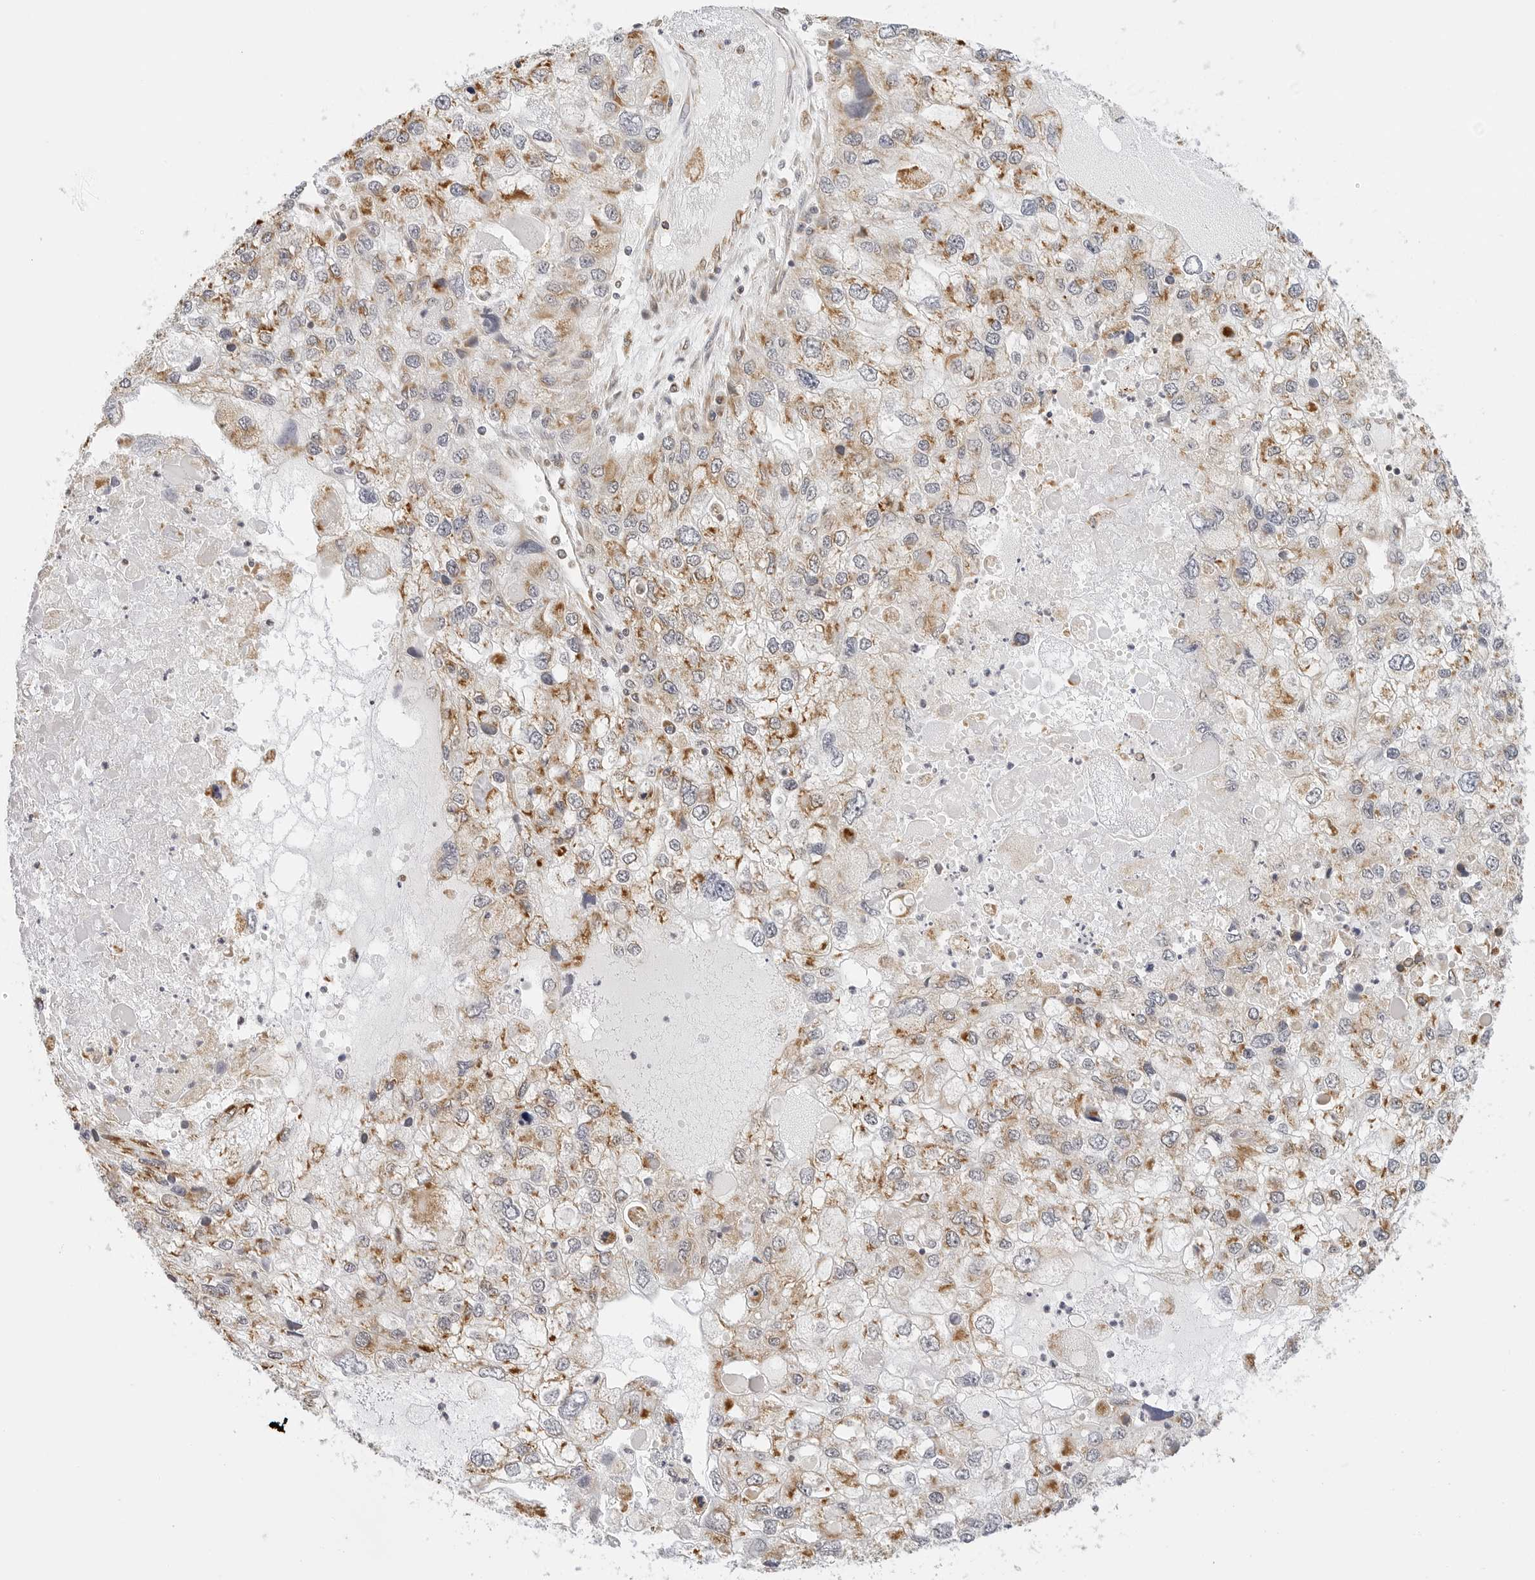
{"staining": {"intensity": "weak", "quantity": "25%-75%", "location": "cytoplasmic/membranous"}, "tissue": "endometrial cancer", "cell_type": "Tumor cells", "image_type": "cancer", "snomed": [{"axis": "morphology", "description": "Adenocarcinoma, NOS"}, {"axis": "topography", "description": "Endometrium"}], "caption": "Endometrial adenocarcinoma was stained to show a protein in brown. There is low levels of weak cytoplasmic/membranous positivity in approximately 25%-75% of tumor cells. The protein is stained brown, and the nuclei are stained in blue (DAB IHC with brightfield microscopy, high magnification).", "gene": "GORAB", "patient": {"sex": "female", "age": 49}}